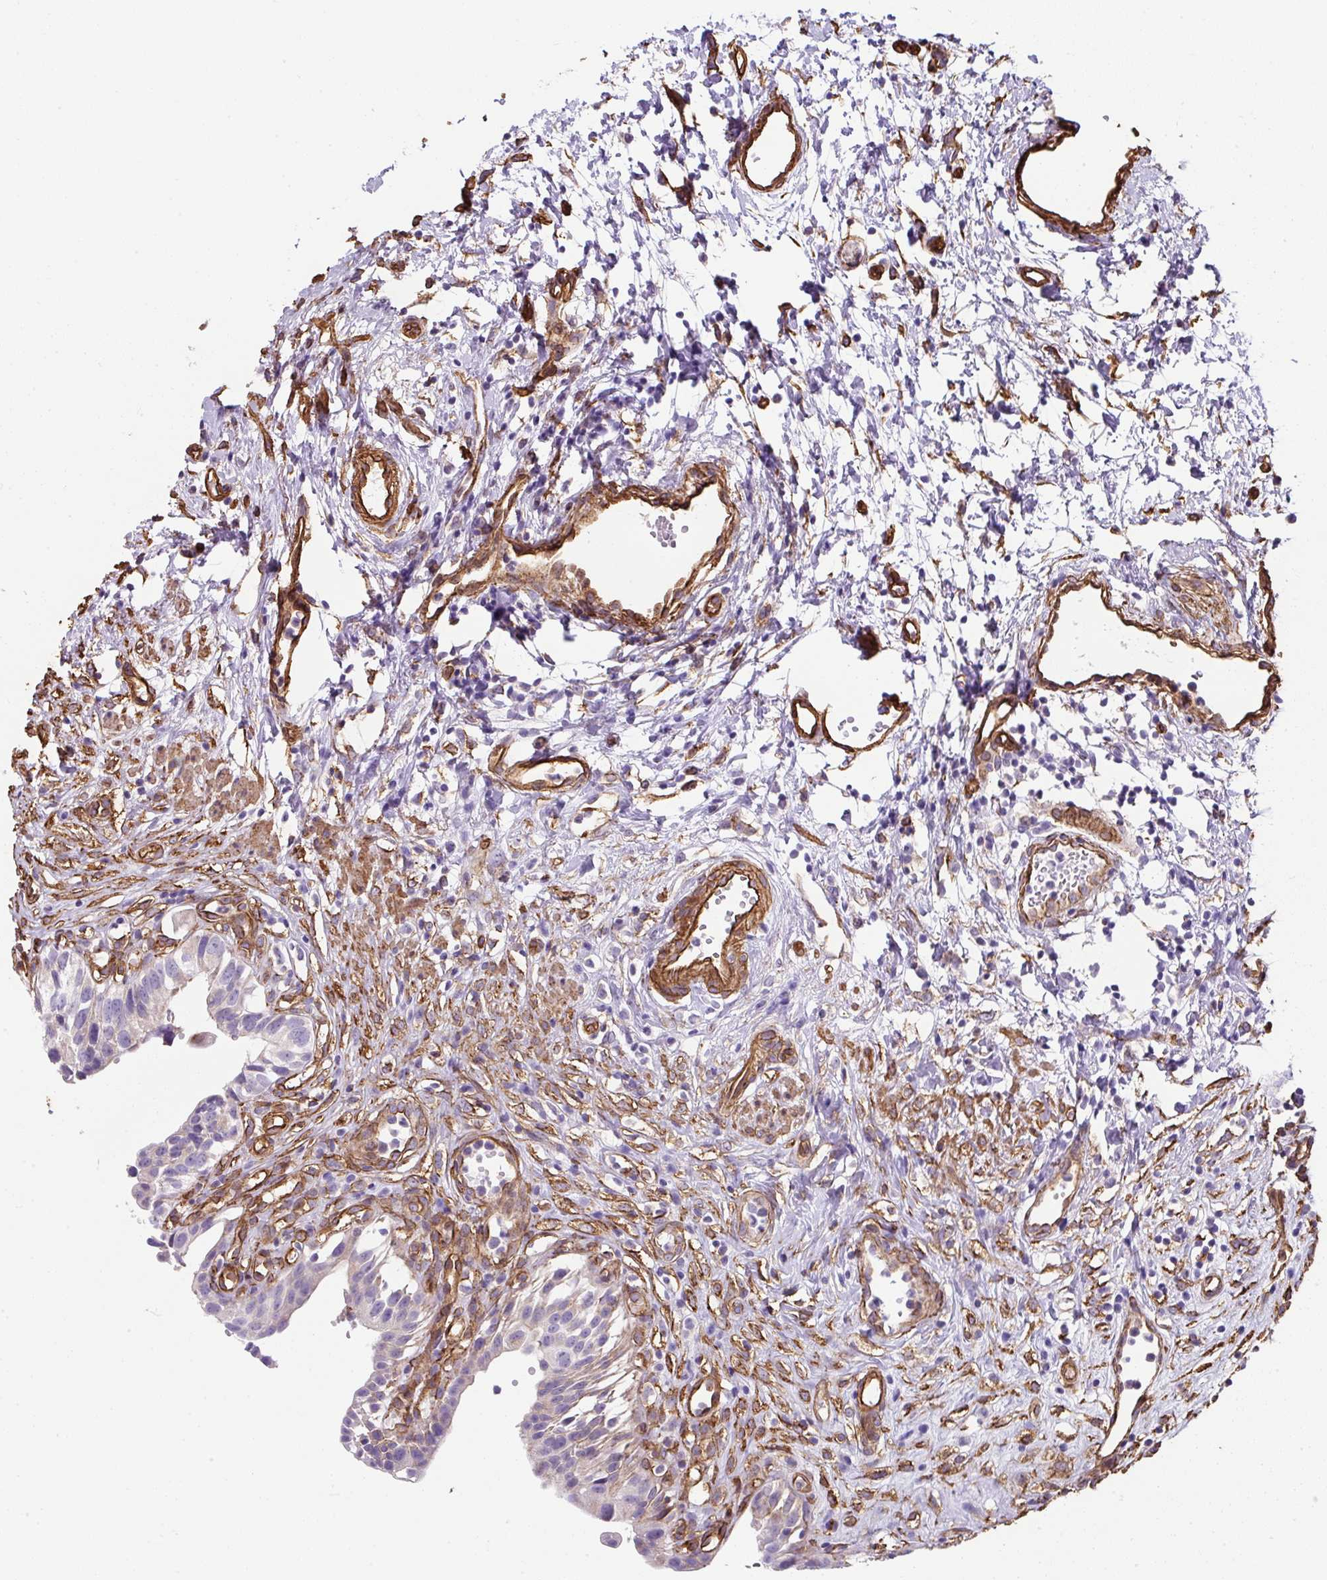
{"staining": {"intensity": "negative", "quantity": "none", "location": "none"}, "tissue": "urinary bladder", "cell_type": "Urothelial cells", "image_type": "normal", "snomed": [{"axis": "morphology", "description": "Normal tissue, NOS"}, {"axis": "topography", "description": "Urinary bladder"}], "caption": "Immunohistochemistry histopathology image of normal human urinary bladder stained for a protein (brown), which exhibits no staining in urothelial cells.", "gene": "ANKUB1", "patient": {"sex": "male", "age": 51}}